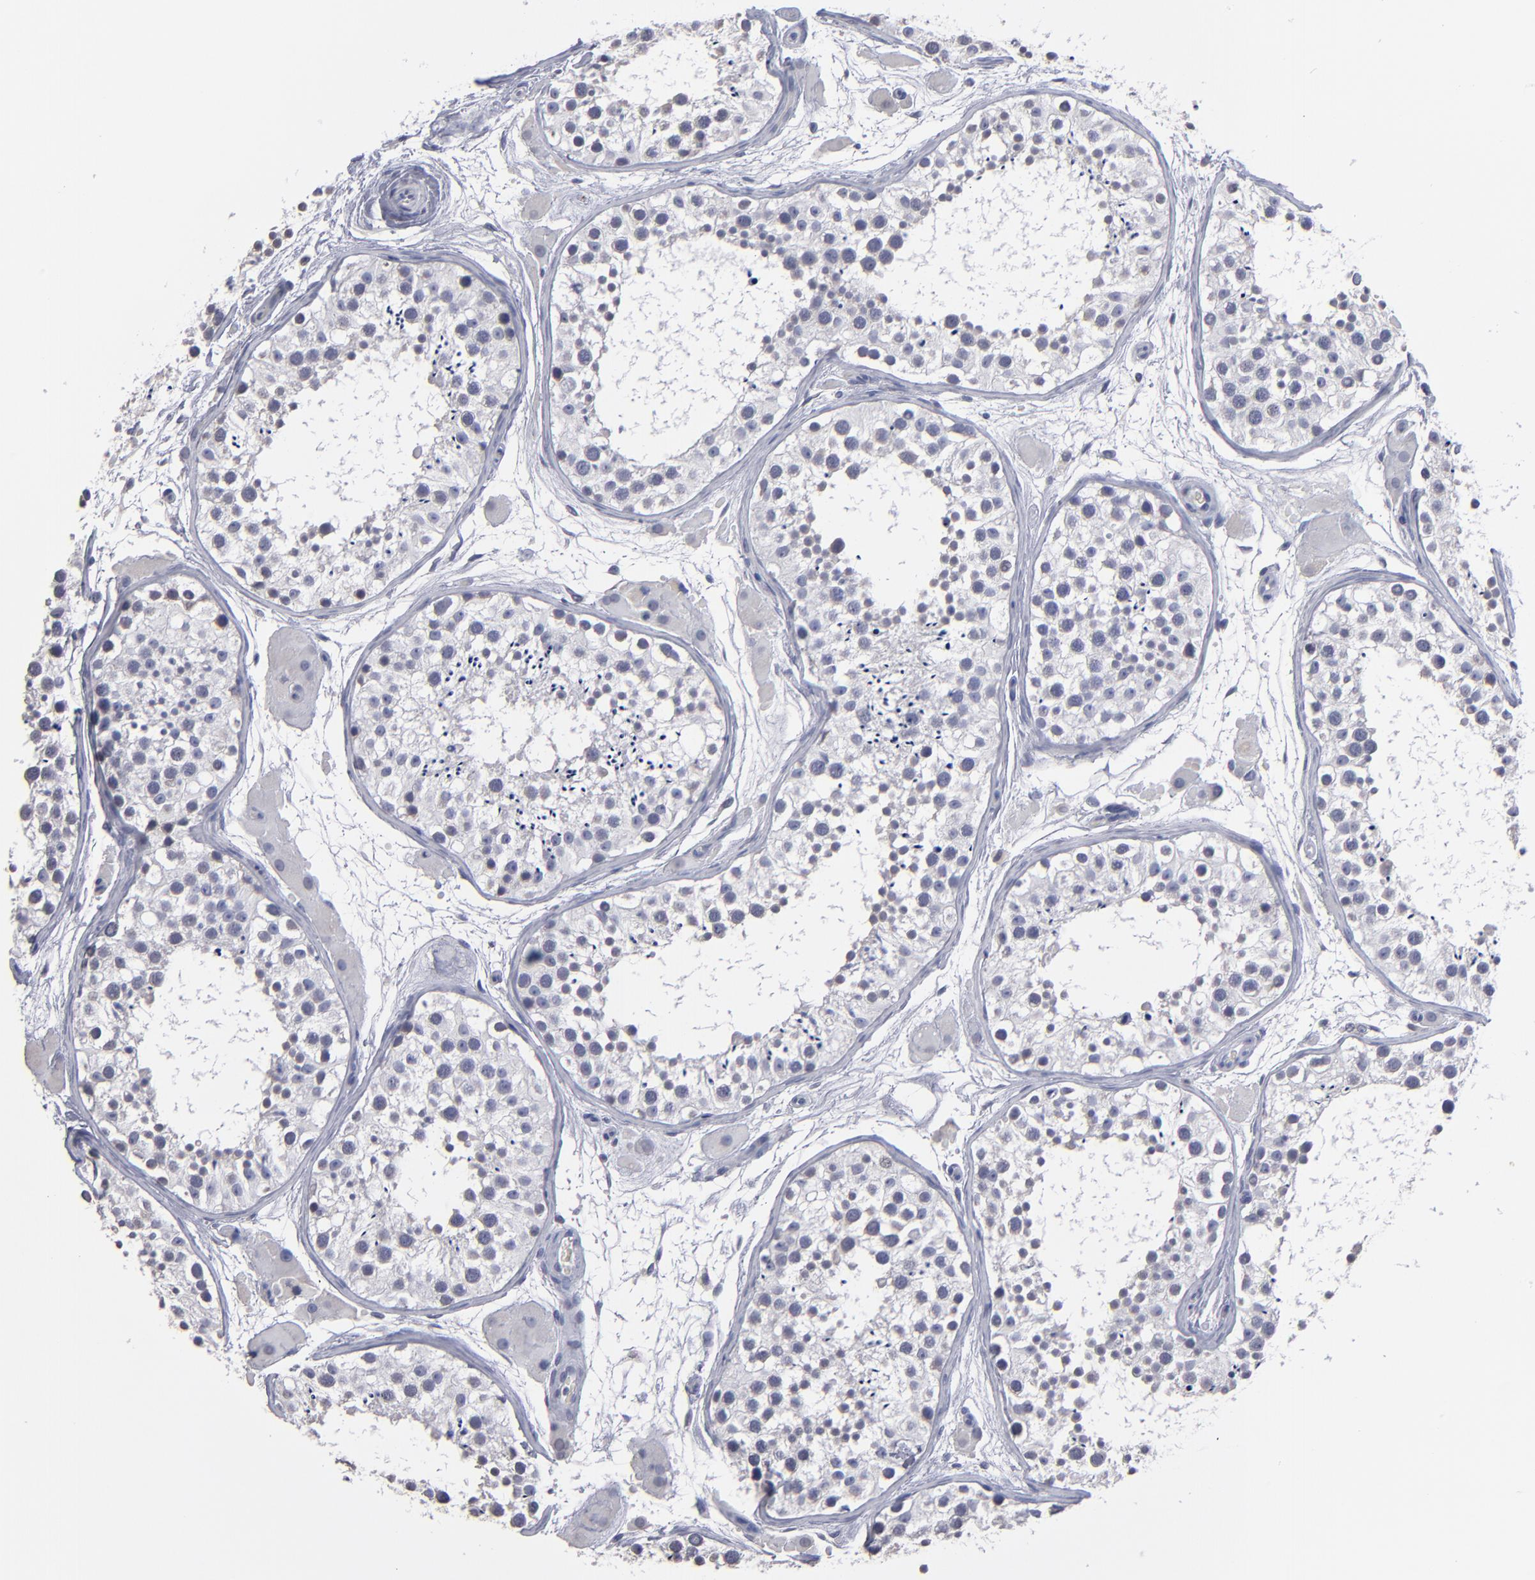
{"staining": {"intensity": "negative", "quantity": "none", "location": "none"}, "tissue": "testis", "cell_type": "Cells in seminiferous ducts", "image_type": "normal", "snomed": [{"axis": "morphology", "description": "Normal tissue, NOS"}, {"axis": "topography", "description": "Testis"}], "caption": "This is an immunohistochemistry (IHC) image of normal human testis. There is no positivity in cells in seminiferous ducts.", "gene": "RPH3A", "patient": {"sex": "male", "age": 29}}